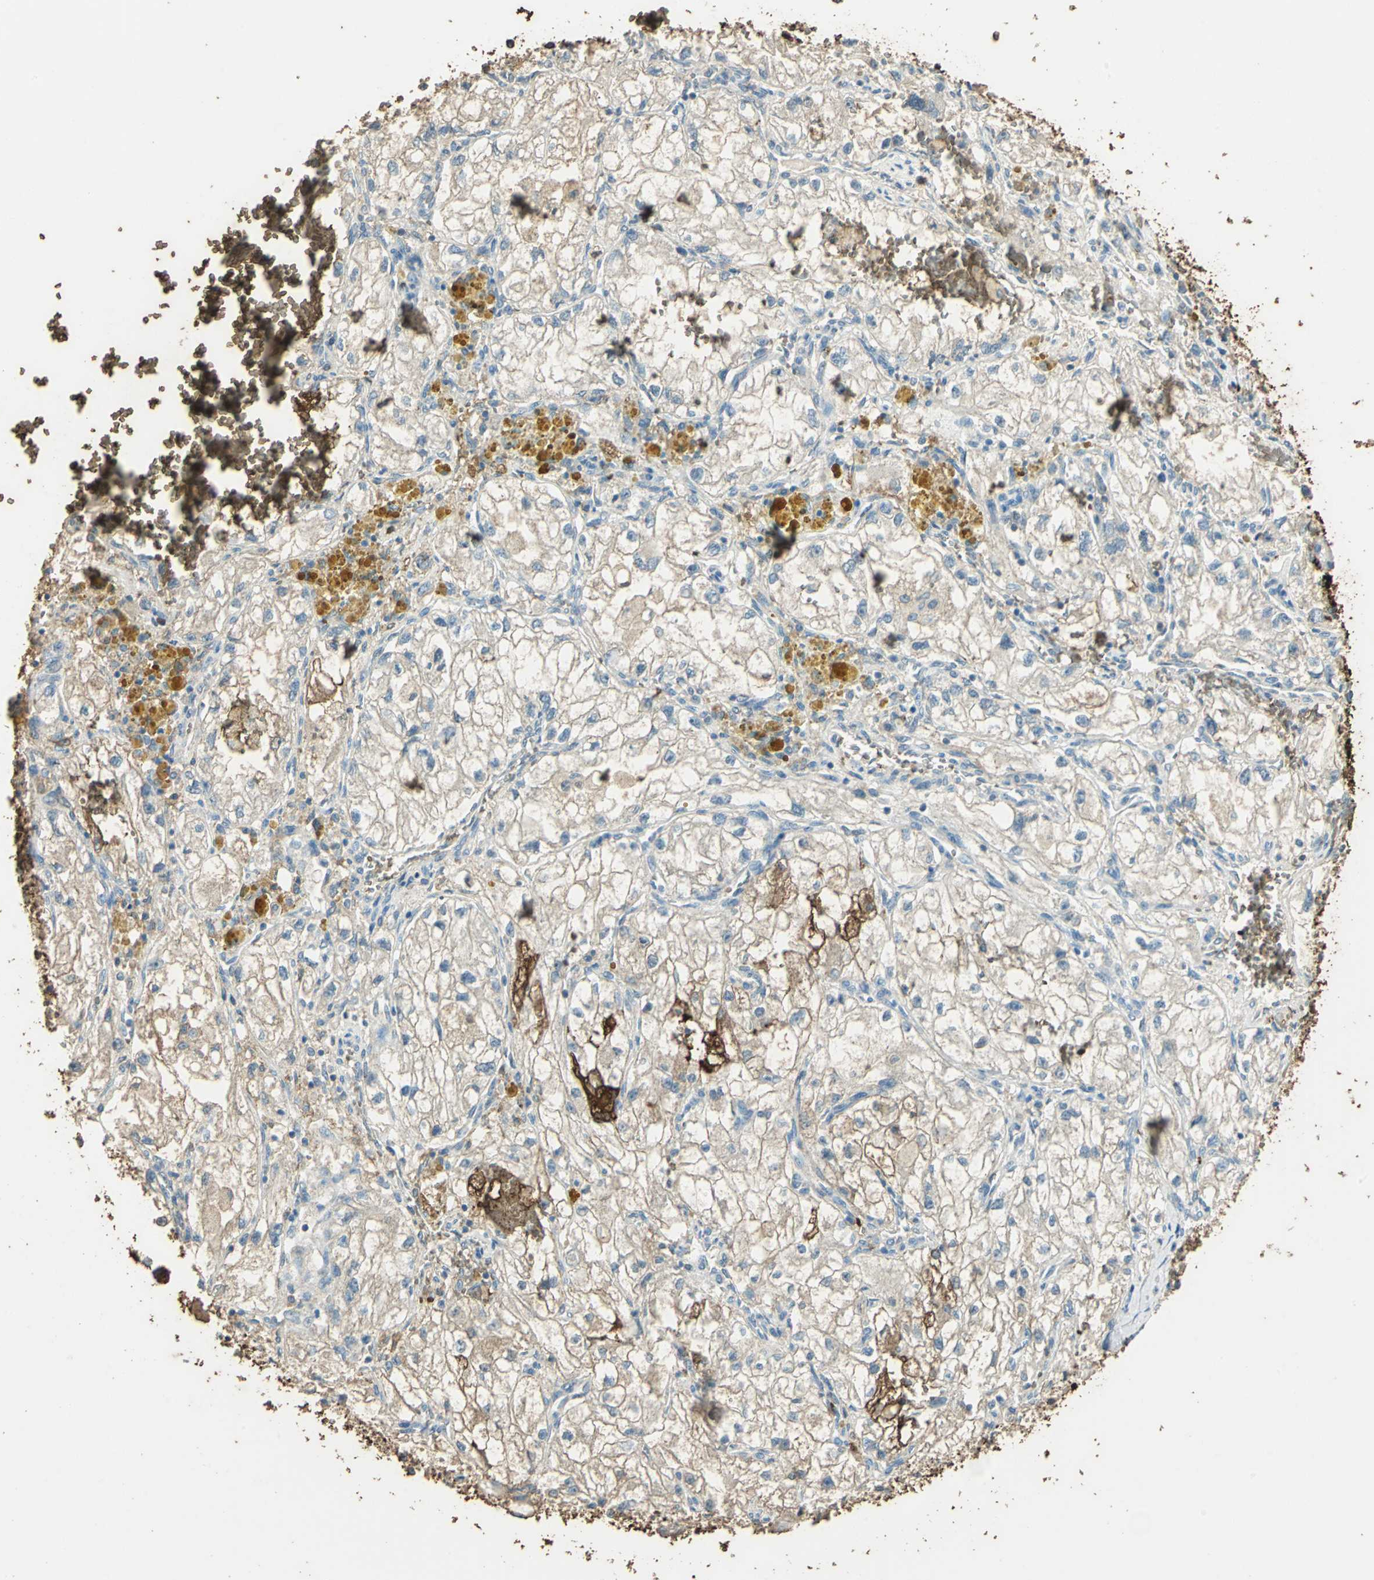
{"staining": {"intensity": "weak", "quantity": "25%-75%", "location": "cytoplasmic/membranous"}, "tissue": "renal cancer", "cell_type": "Tumor cells", "image_type": "cancer", "snomed": [{"axis": "morphology", "description": "Adenocarcinoma, NOS"}, {"axis": "topography", "description": "Kidney"}], "caption": "Immunohistochemistry photomicrograph of human renal adenocarcinoma stained for a protein (brown), which reveals low levels of weak cytoplasmic/membranous expression in about 25%-75% of tumor cells.", "gene": "TRAPPC2", "patient": {"sex": "female", "age": 70}}